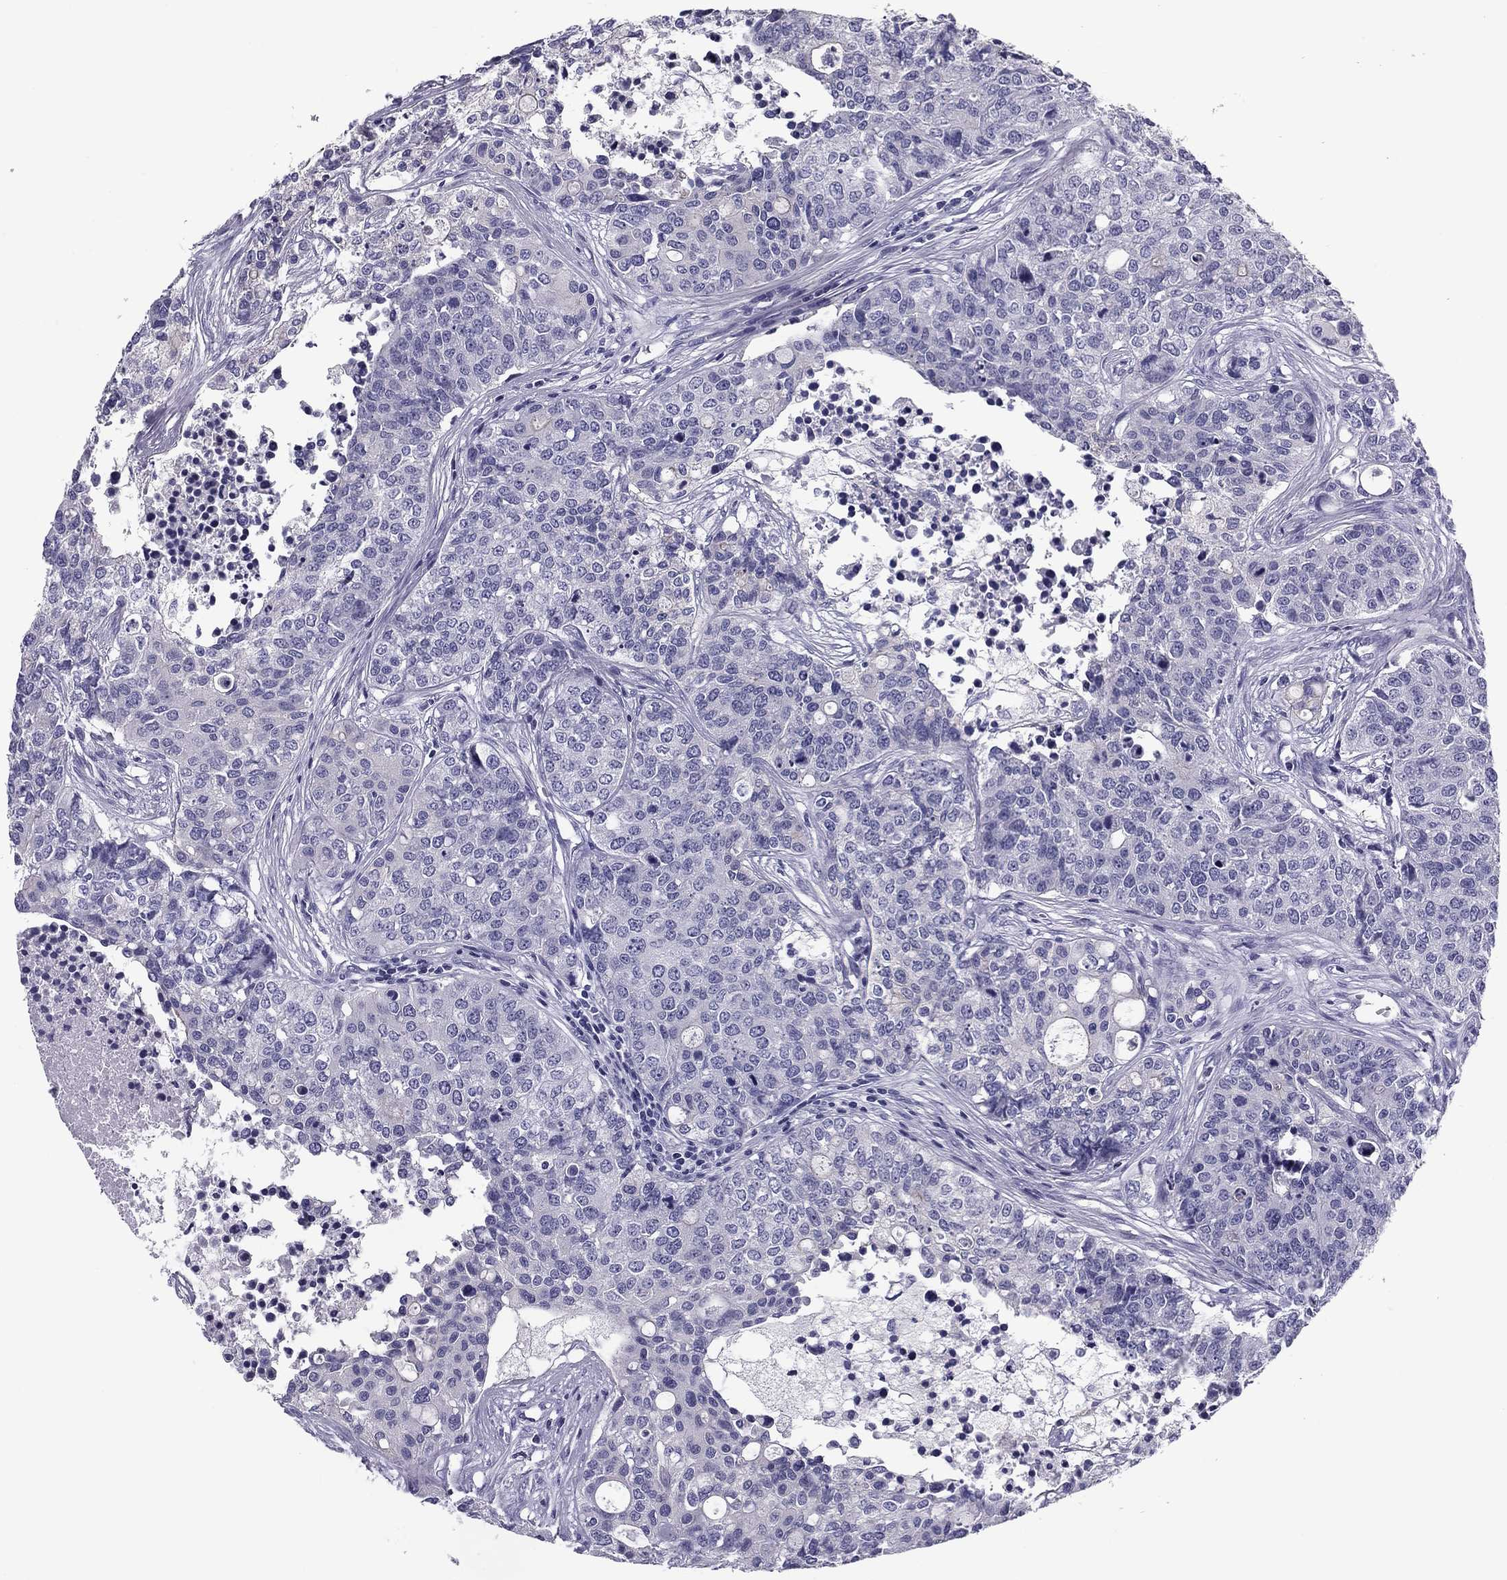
{"staining": {"intensity": "negative", "quantity": "none", "location": "none"}, "tissue": "carcinoid", "cell_type": "Tumor cells", "image_type": "cancer", "snomed": [{"axis": "morphology", "description": "Carcinoid, malignant, NOS"}, {"axis": "topography", "description": "Colon"}], "caption": "Immunohistochemistry of human carcinoid displays no staining in tumor cells. (Immunohistochemistry, brightfield microscopy, high magnification).", "gene": "FLNC", "patient": {"sex": "male", "age": 81}}